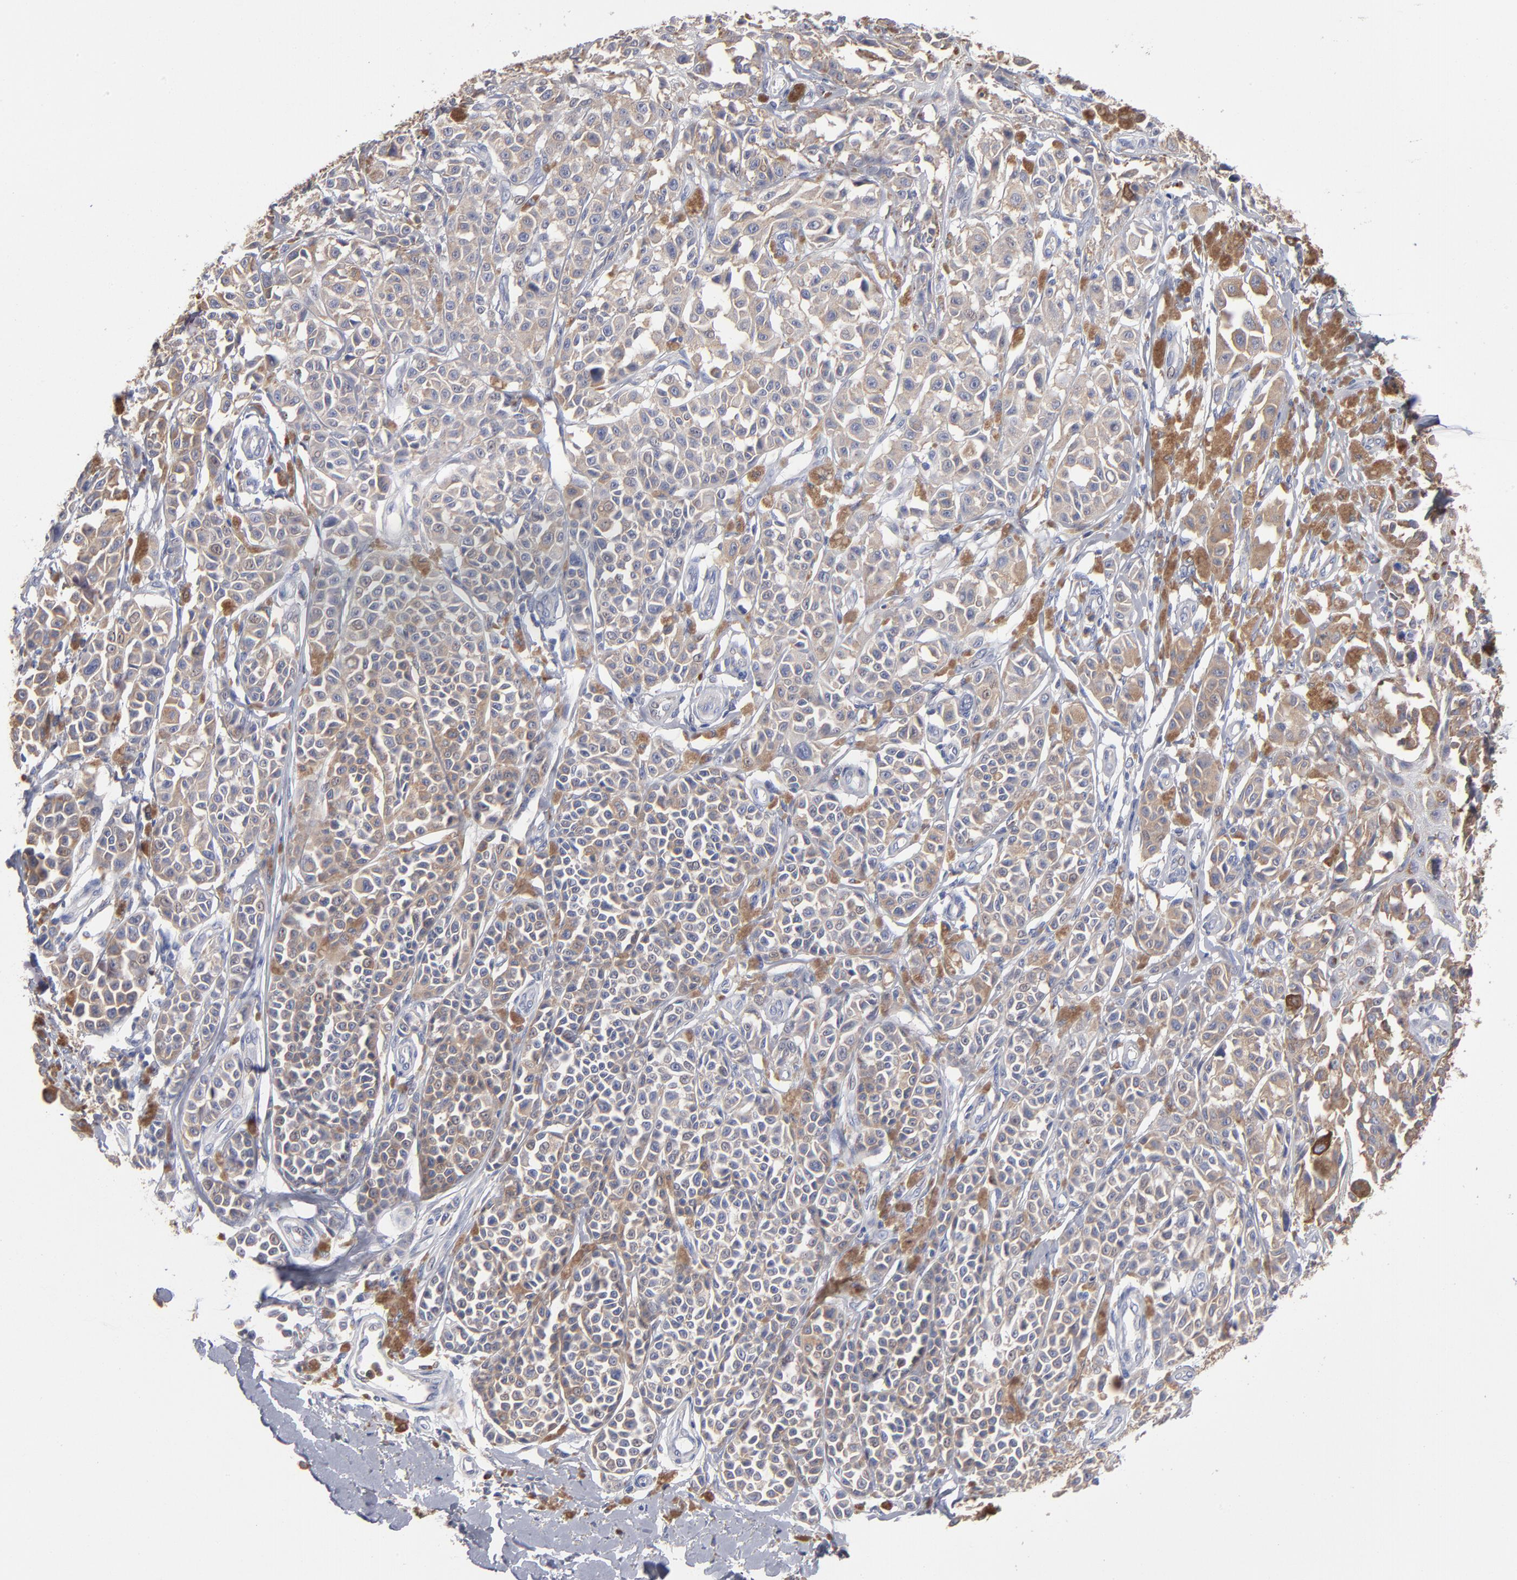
{"staining": {"intensity": "weak", "quantity": ">75%", "location": "cytoplasmic/membranous"}, "tissue": "melanoma", "cell_type": "Tumor cells", "image_type": "cancer", "snomed": [{"axis": "morphology", "description": "Malignant melanoma, NOS"}, {"axis": "topography", "description": "Skin"}], "caption": "Tumor cells exhibit weak cytoplasmic/membranous staining in about >75% of cells in melanoma. The staining was performed using DAB (3,3'-diaminobenzidine), with brown indicating positive protein expression. Nuclei are stained blue with hematoxylin.", "gene": "RRAGB", "patient": {"sex": "female", "age": 38}}